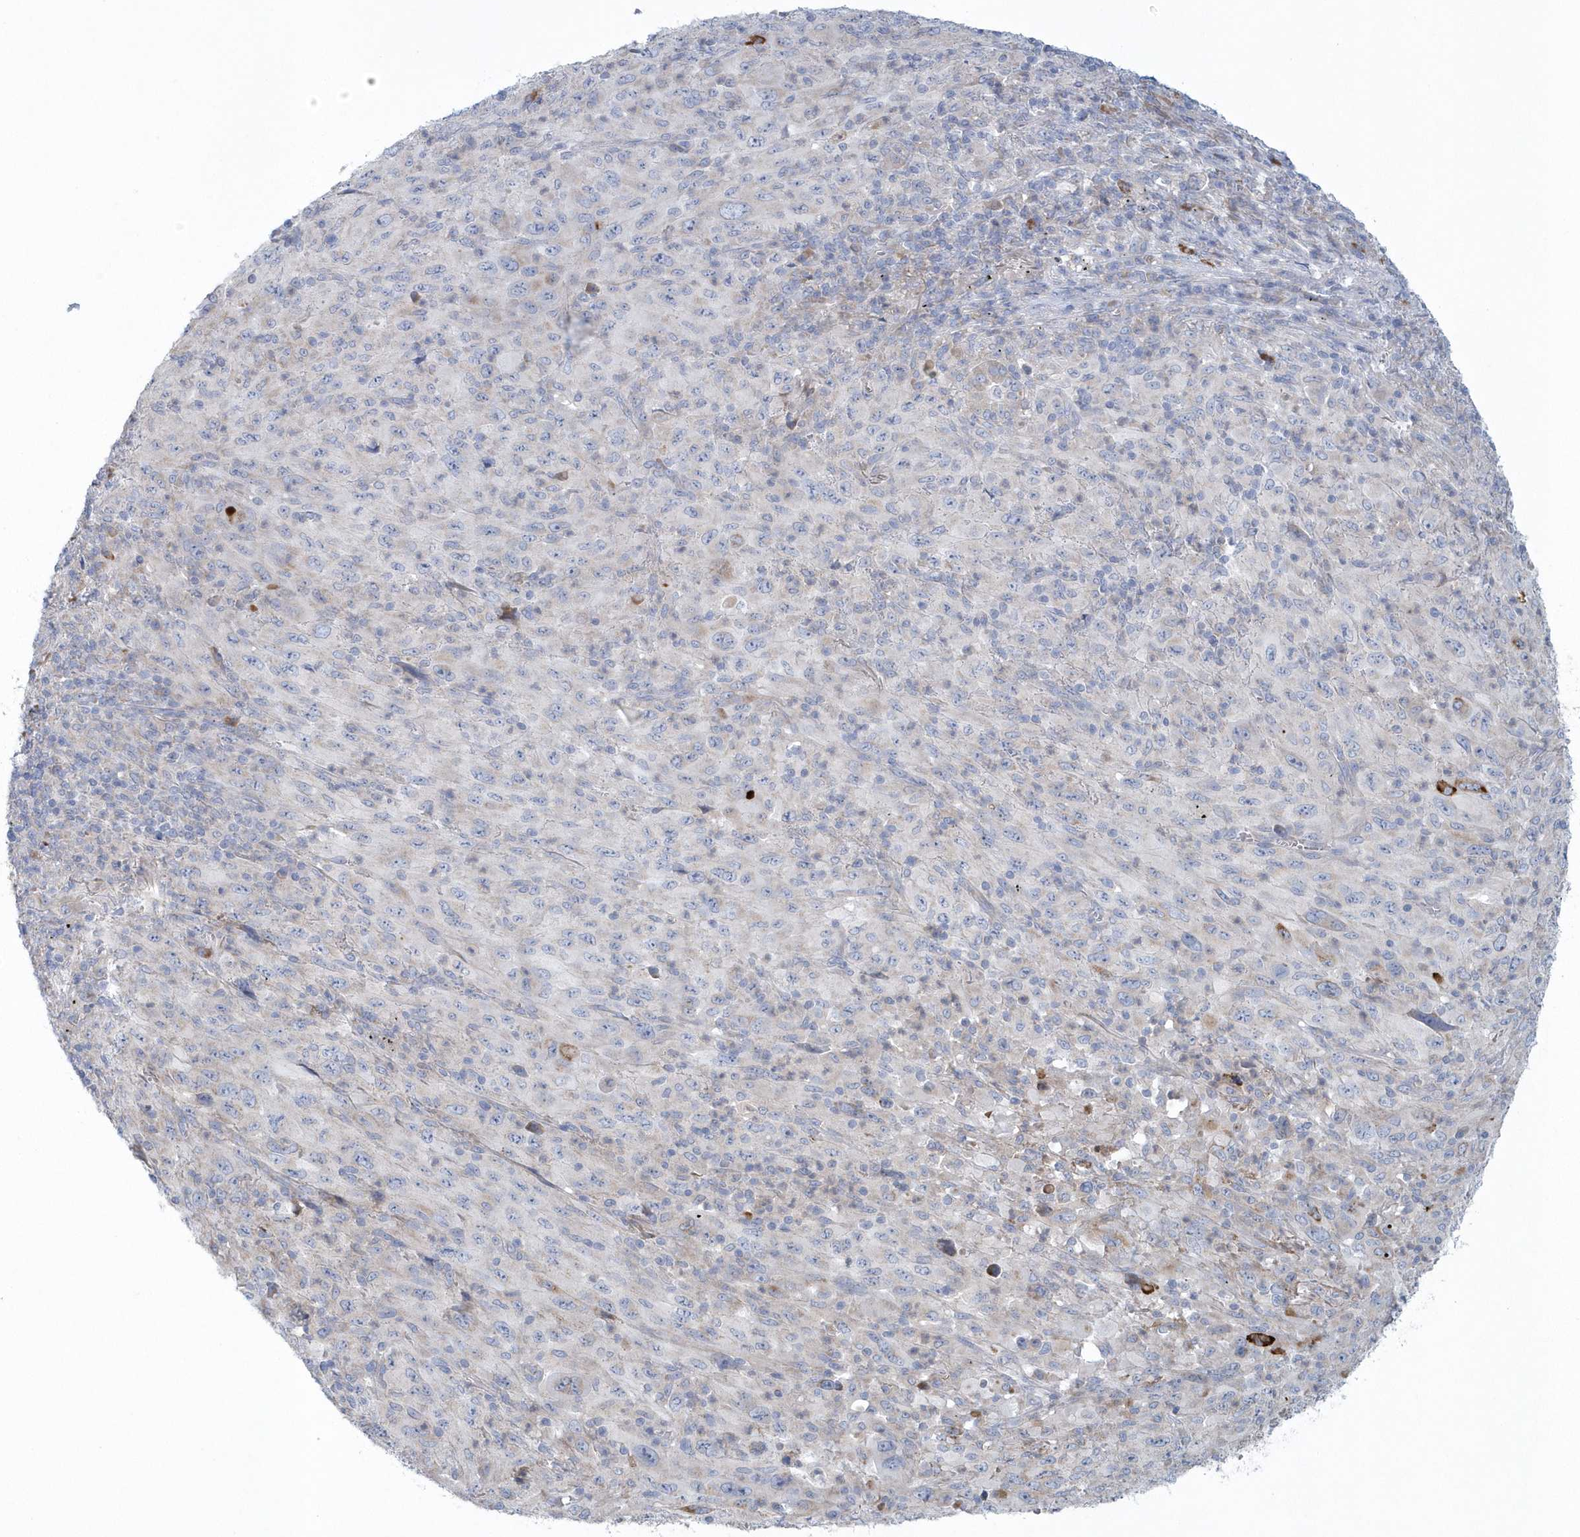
{"staining": {"intensity": "moderate", "quantity": "<25%", "location": "cytoplasmic/membranous"}, "tissue": "melanoma", "cell_type": "Tumor cells", "image_type": "cancer", "snomed": [{"axis": "morphology", "description": "Malignant melanoma, Metastatic site"}, {"axis": "topography", "description": "Skin"}], "caption": "Immunohistochemical staining of human melanoma shows low levels of moderate cytoplasmic/membranous protein staining in about <25% of tumor cells.", "gene": "SPATA18", "patient": {"sex": "female", "age": 56}}